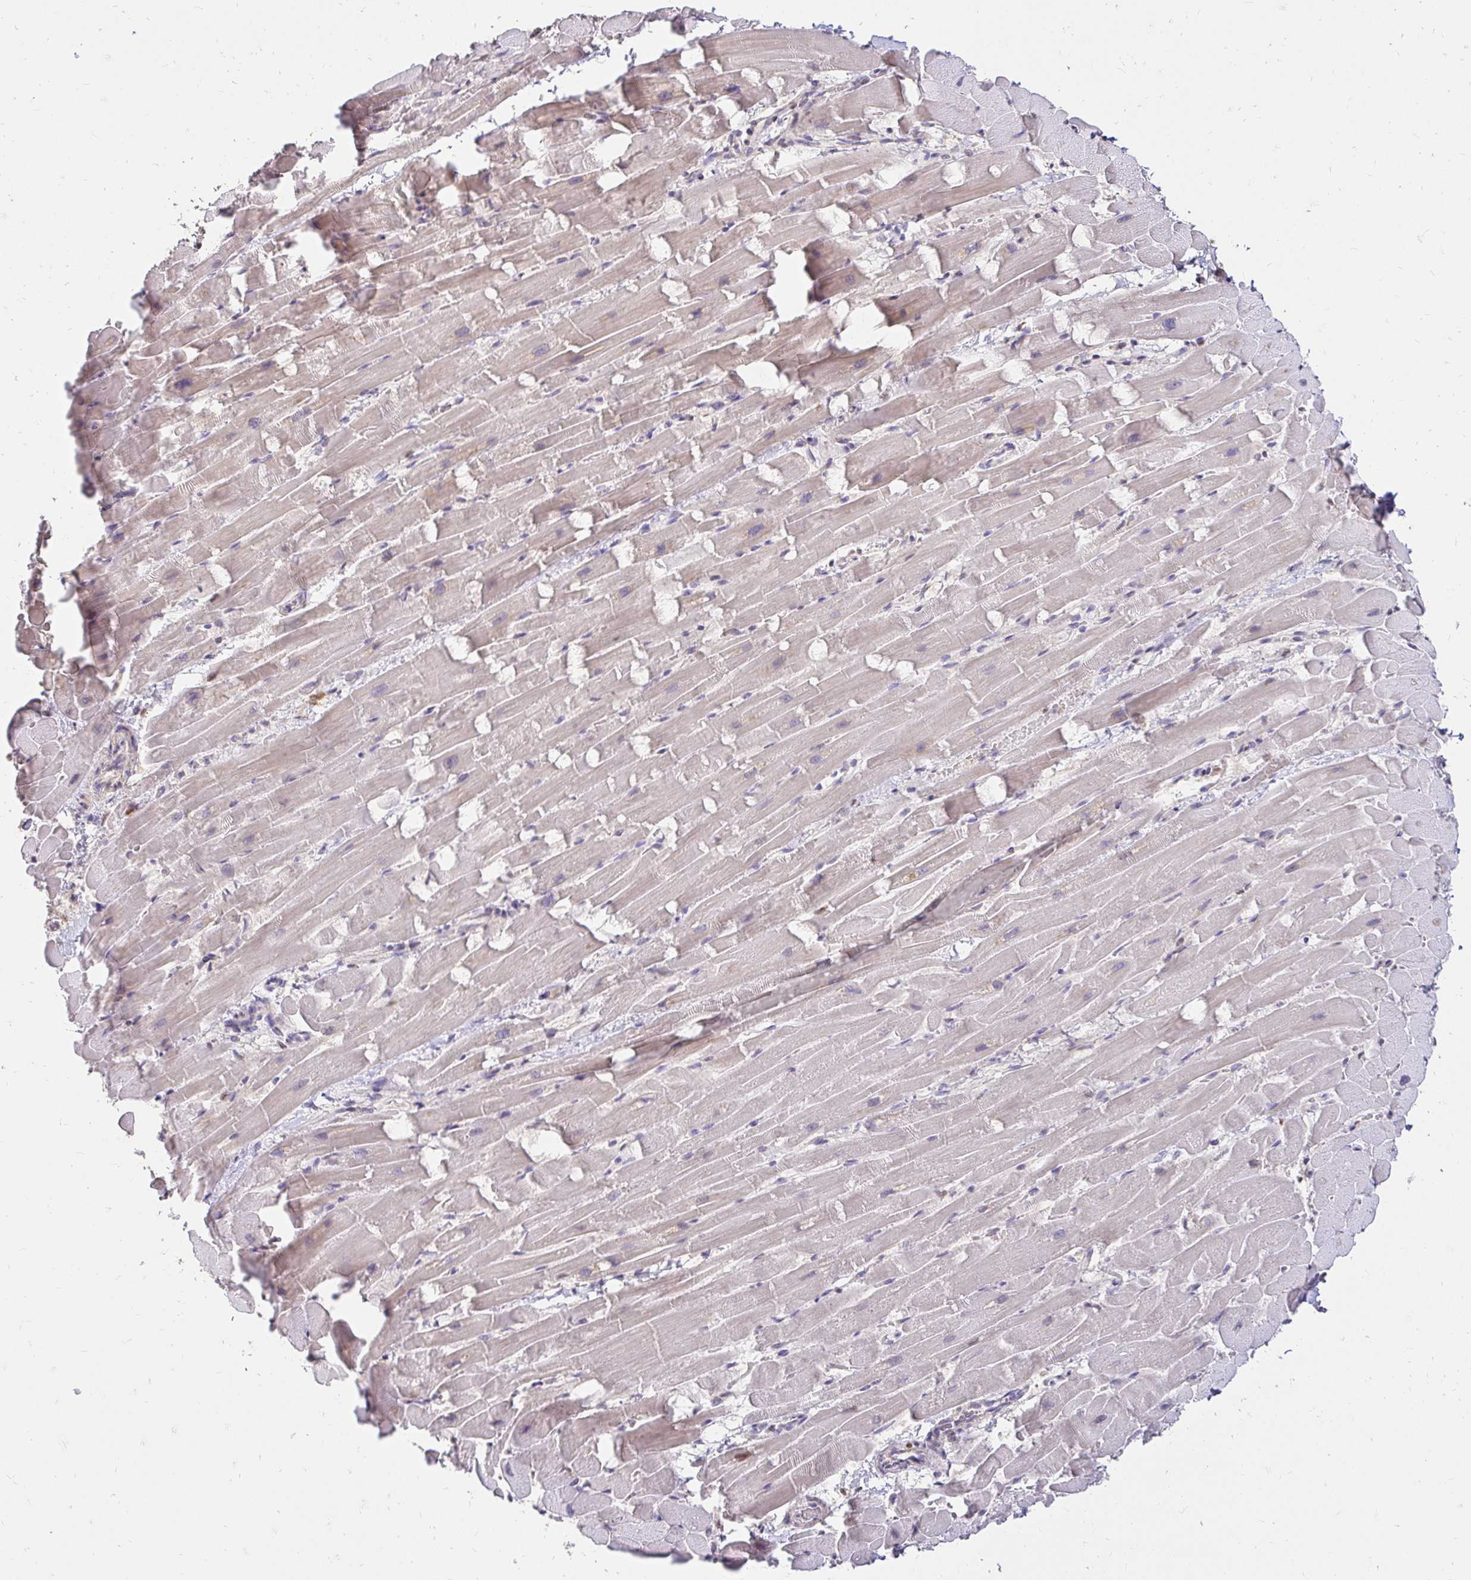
{"staining": {"intensity": "moderate", "quantity": "<25%", "location": "cytoplasmic/membranous,nuclear"}, "tissue": "heart muscle", "cell_type": "Cardiomyocytes", "image_type": "normal", "snomed": [{"axis": "morphology", "description": "Normal tissue, NOS"}, {"axis": "topography", "description": "Heart"}], "caption": "A brown stain highlights moderate cytoplasmic/membranous,nuclear expression of a protein in cardiomyocytes of unremarkable heart muscle.", "gene": "RIMS4", "patient": {"sex": "male", "age": 37}}